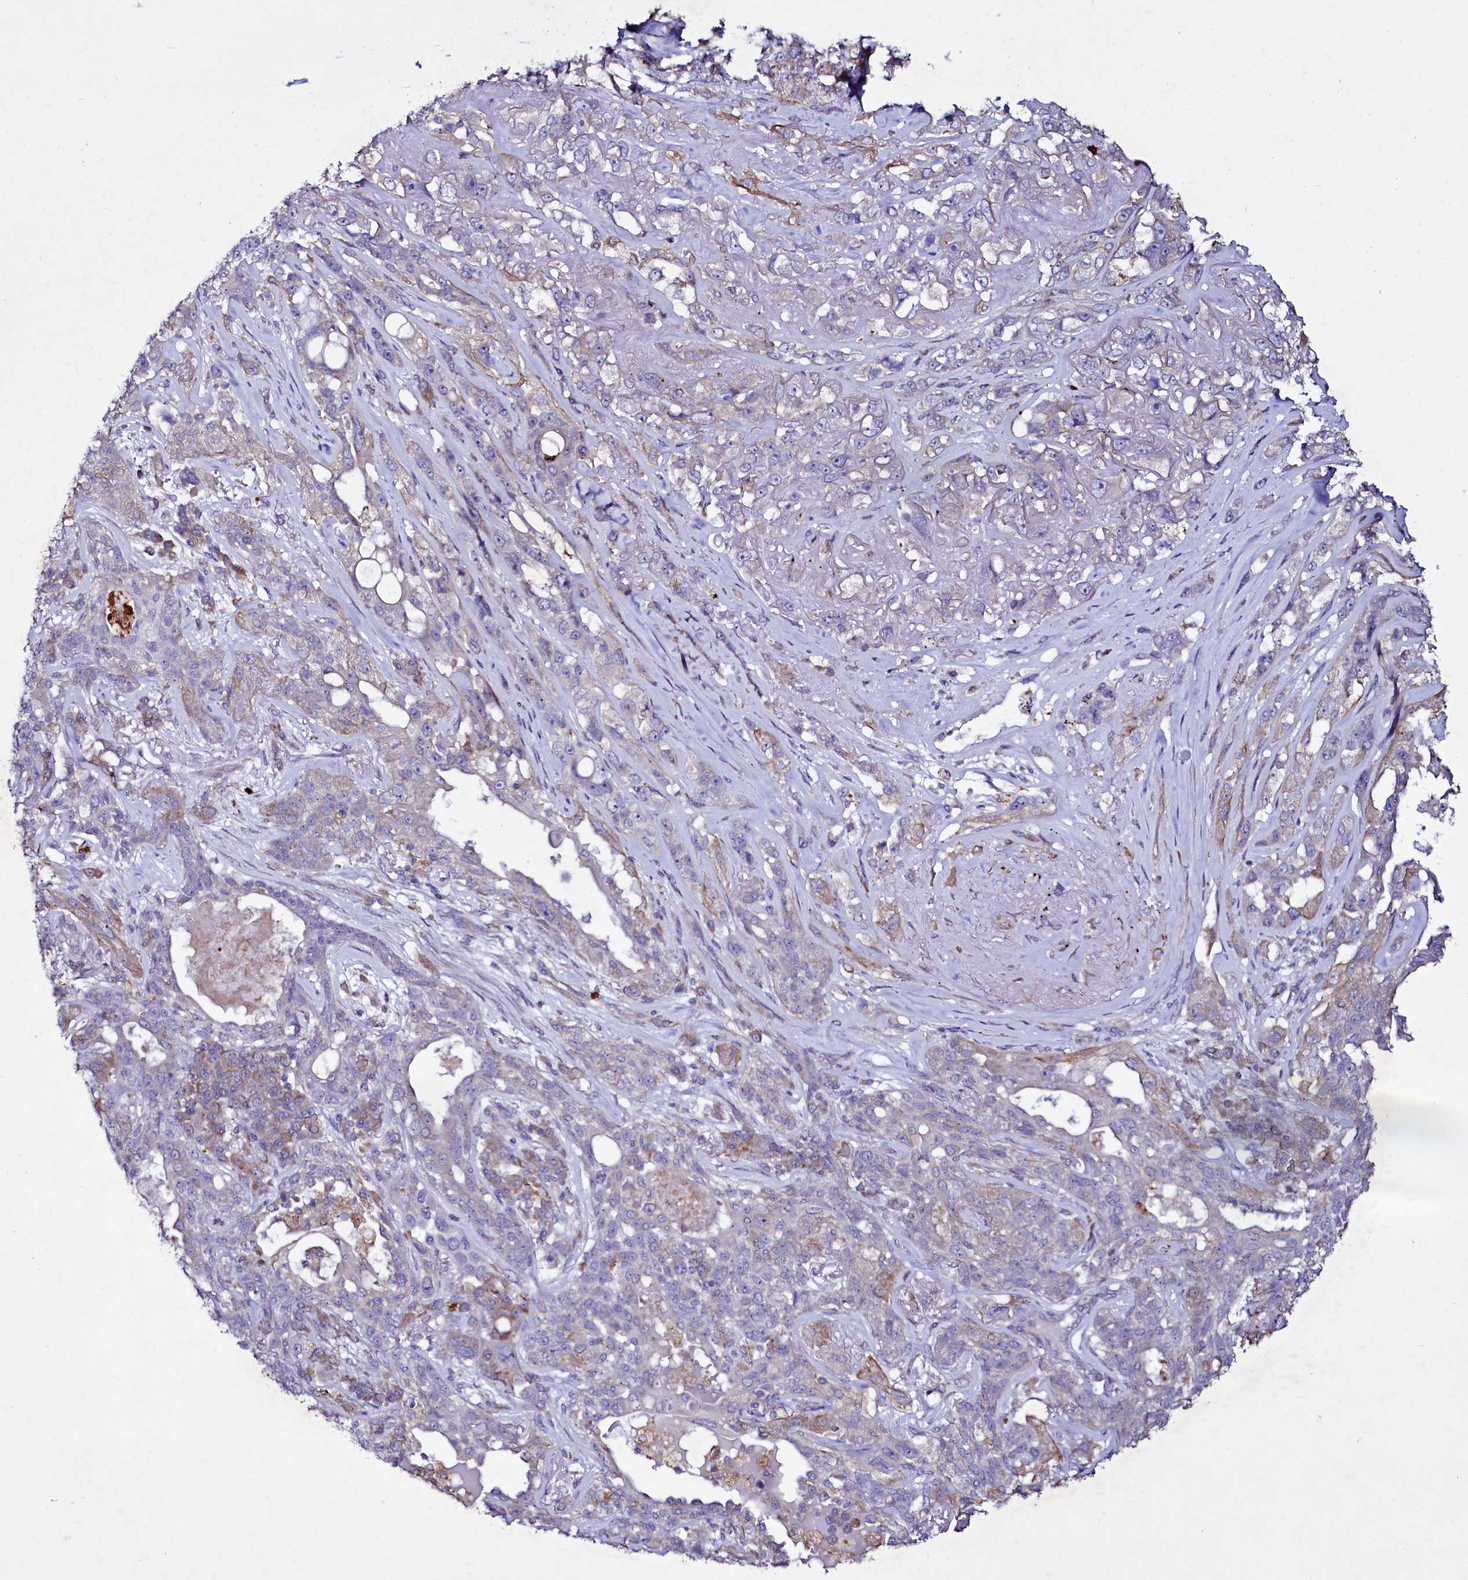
{"staining": {"intensity": "negative", "quantity": "none", "location": "none"}, "tissue": "lung cancer", "cell_type": "Tumor cells", "image_type": "cancer", "snomed": [{"axis": "morphology", "description": "Squamous cell carcinoma, NOS"}, {"axis": "topography", "description": "Lung"}], "caption": "An image of human lung squamous cell carcinoma is negative for staining in tumor cells.", "gene": "SELENOT", "patient": {"sex": "female", "age": 70}}